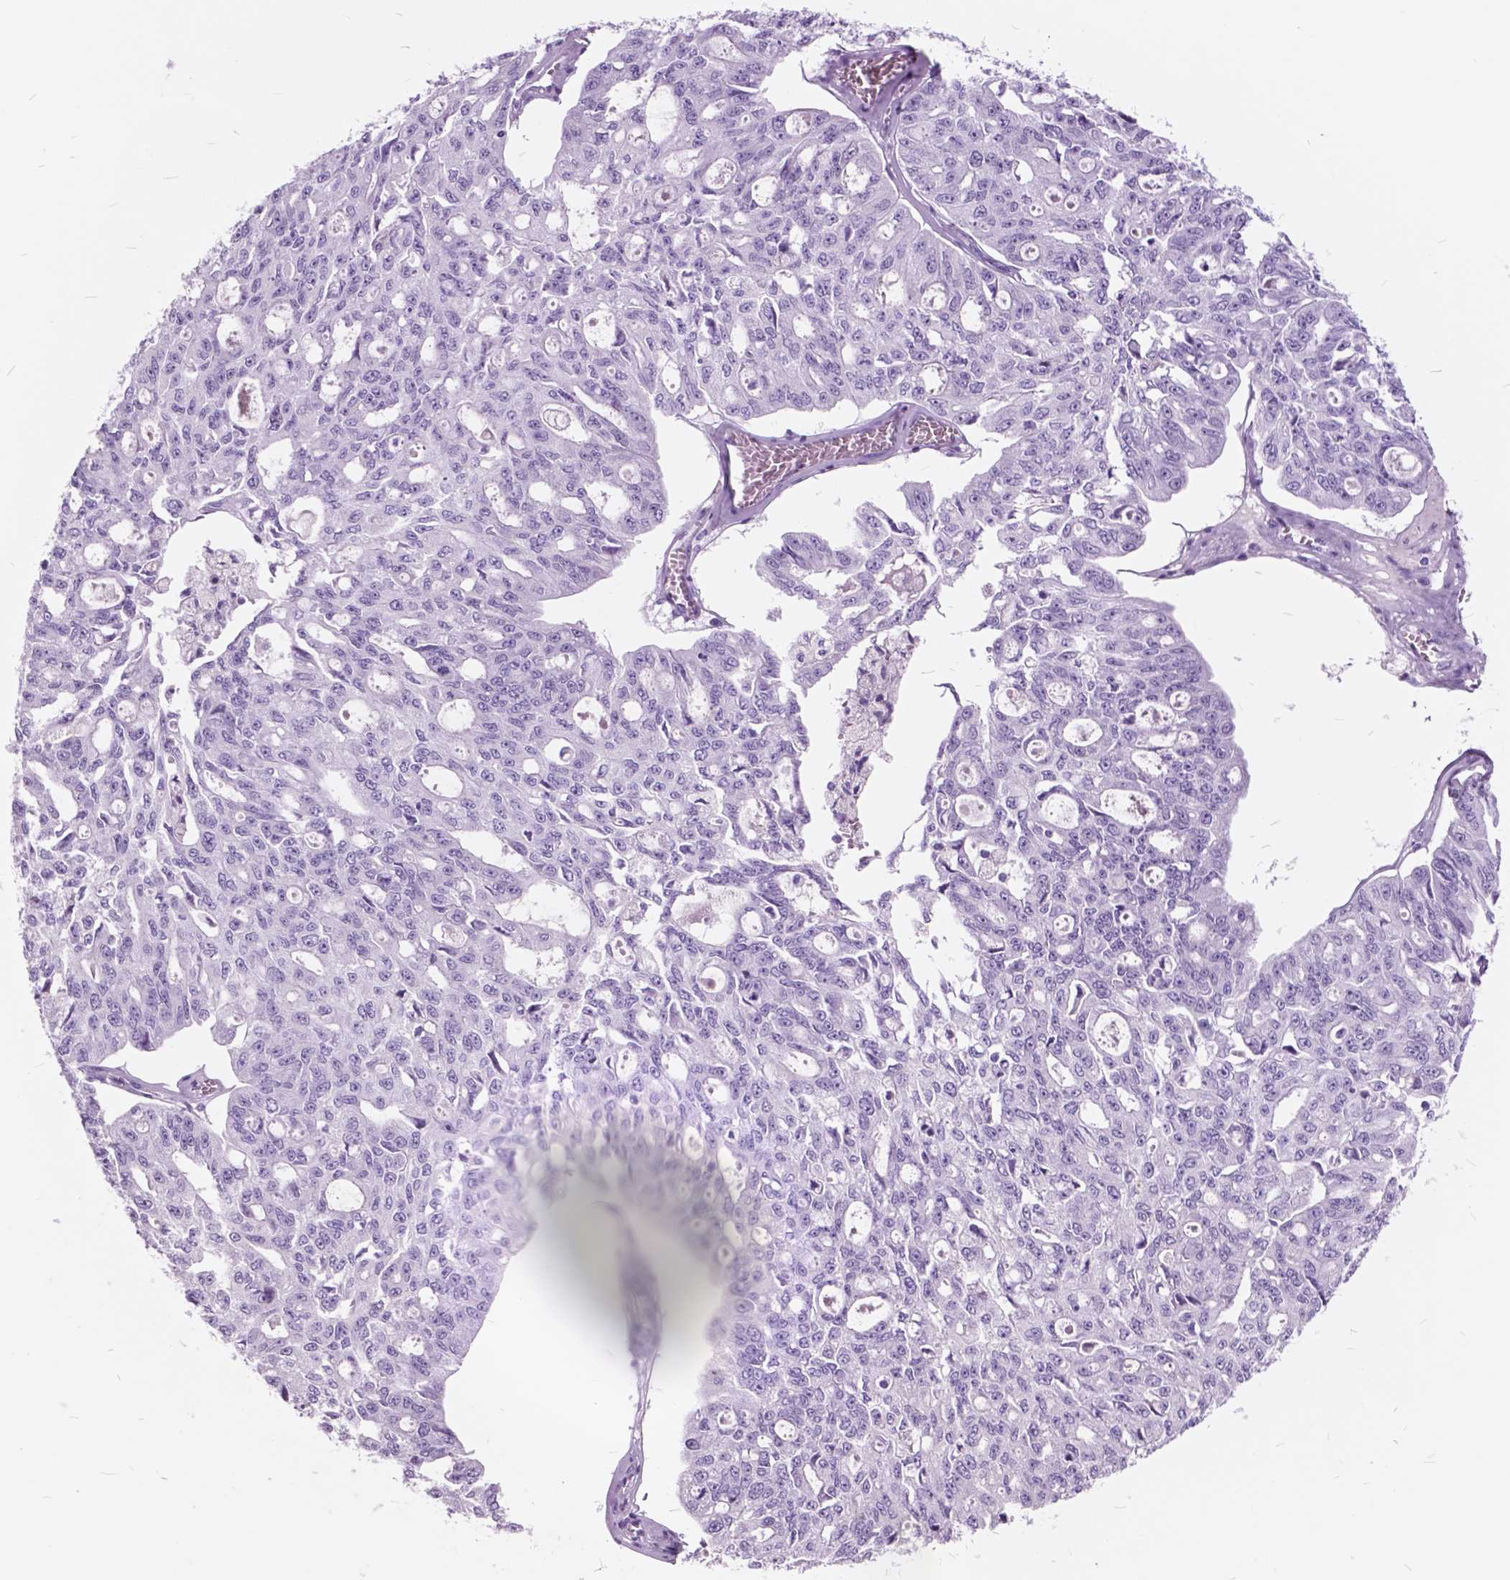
{"staining": {"intensity": "negative", "quantity": "none", "location": "none"}, "tissue": "ovarian cancer", "cell_type": "Tumor cells", "image_type": "cancer", "snomed": [{"axis": "morphology", "description": "Carcinoma, endometroid"}, {"axis": "topography", "description": "Ovary"}], "caption": "The photomicrograph demonstrates no significant expression in tumor cells of ovarian cancer.", "gene": "GDF9", "patient": {"sex": "female", "age": 65}}